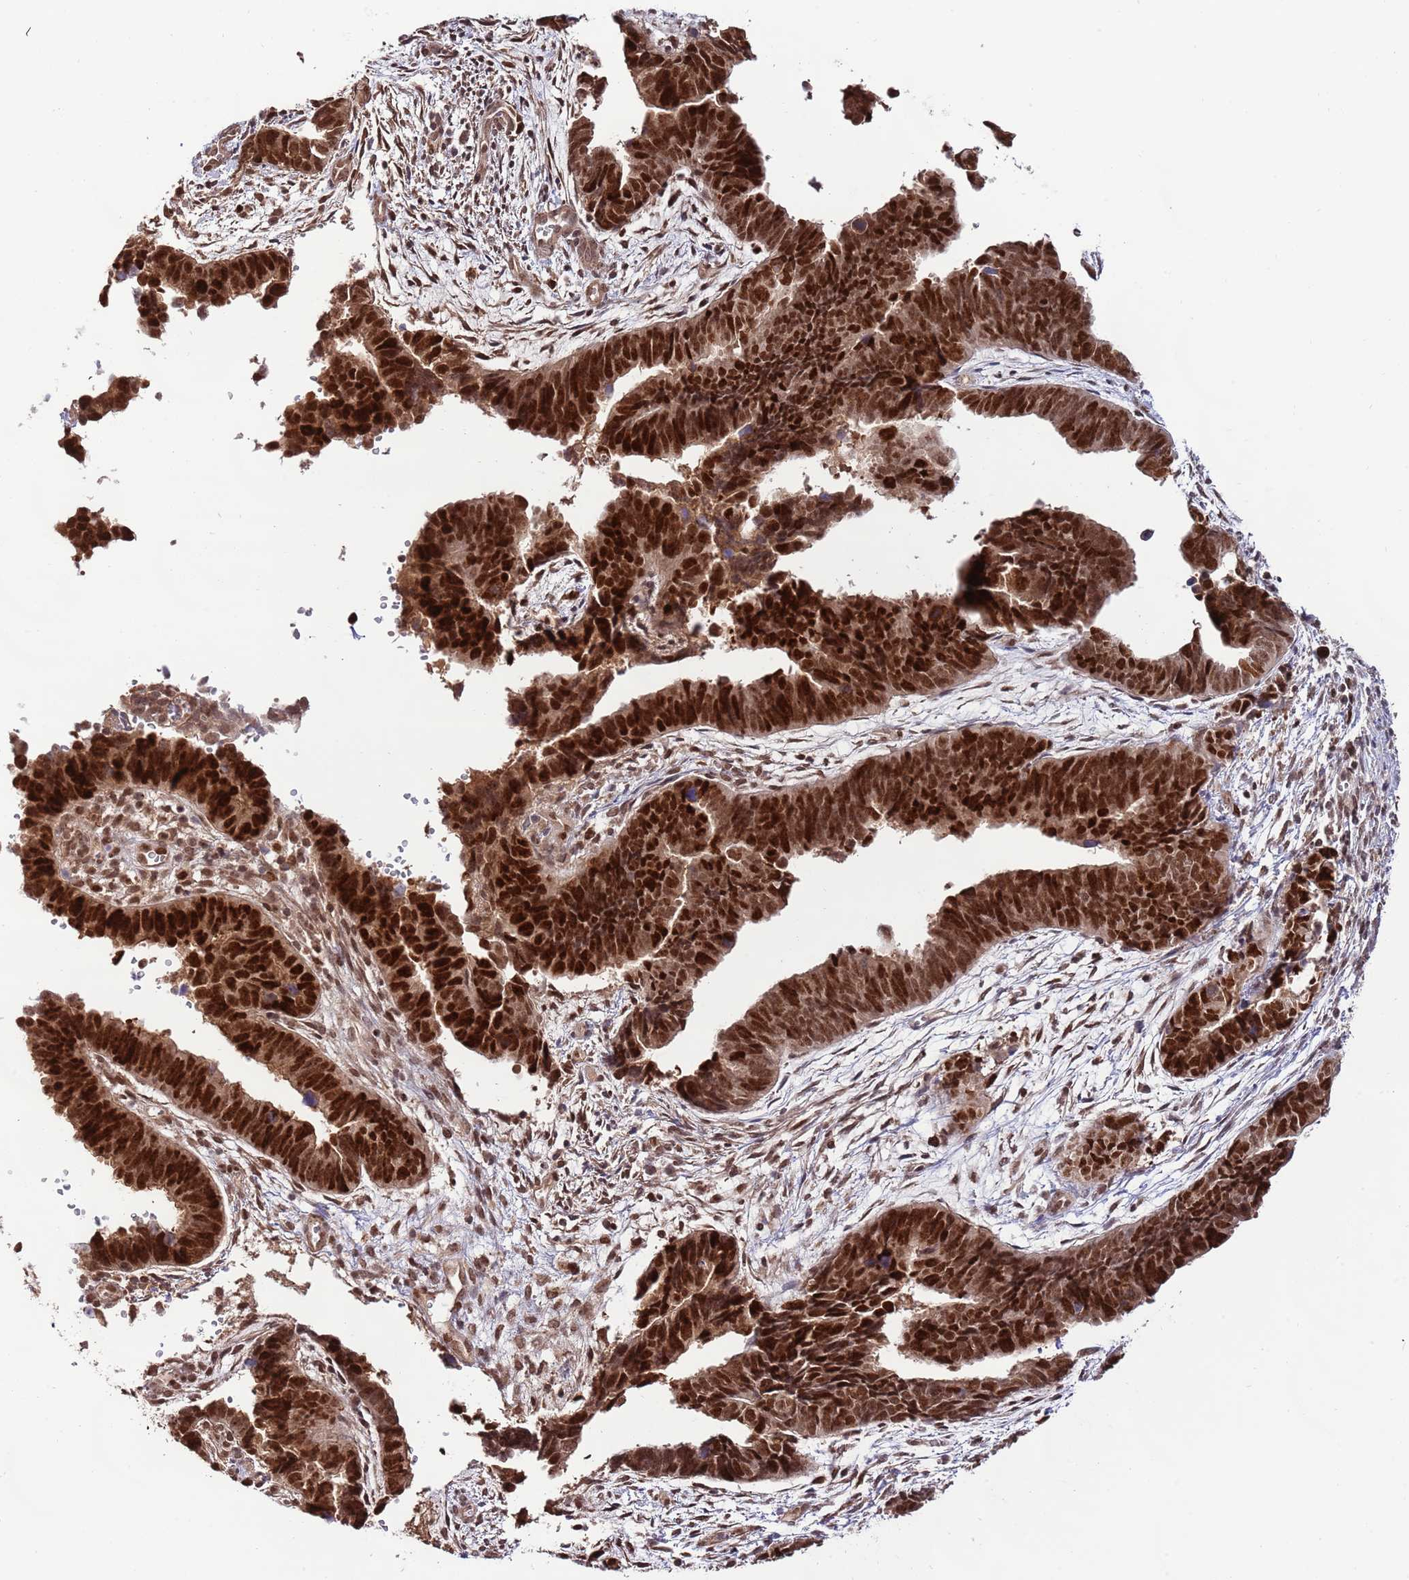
{"staining": {"intensity": "strong", "quantity": ">75%", "location": "nuclear"}, "tissue": "endometrial cancer", "cell_type": "Tumor cells", "image_type": "cancer", "snomed": [{"axis": "morphology", "description": "Adenocarcinoma, NOS"}, {"axis": "topography", "description": "Endometrium"}], "caption": "Brown immunohistochemical staining in endometrial cancer displays strong nuclear staining in approximately >75% of tumor cells.", "gene": "RIF1", "patient": {"sex": "female", "age": 75}}